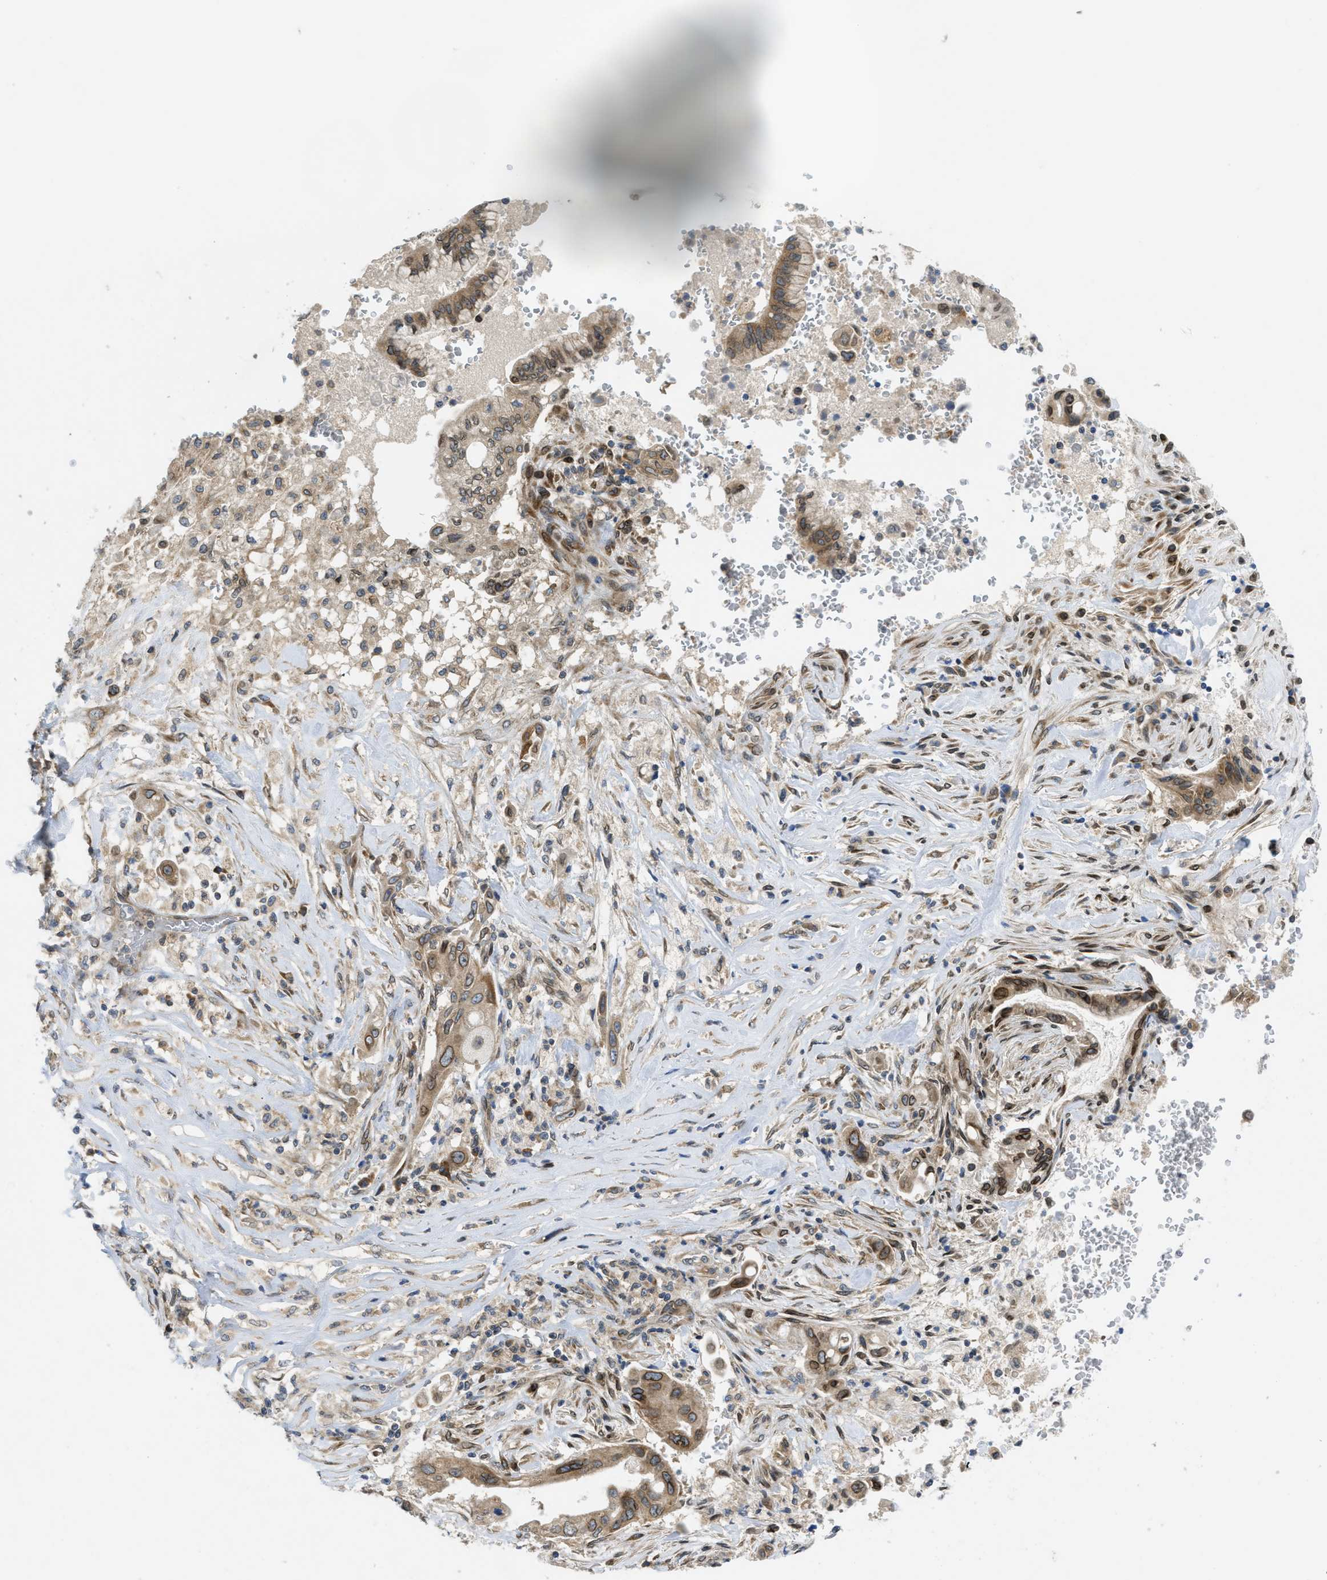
{"staining": {"intensity": "moderate", "quantity": ">75%", "location": "cytoplasmic/membranous"}, "tissue": "pancreatic cancer", "cell_type": "Tumor cells", "image_type": "cancer", "snomed": [{"axis": "morphology", "description": "Adenocarcinoma, NOS"}, {"axis": "topography", "description": "Pancreas"}], "caption": "Moderate cytoplasmic/membranous expression is identified in about >75% of tumor cells in adenocarcinoma (pancreatic).", "gene": "EIF2AK3", "patient": {"sex": "female", "age": 73}}